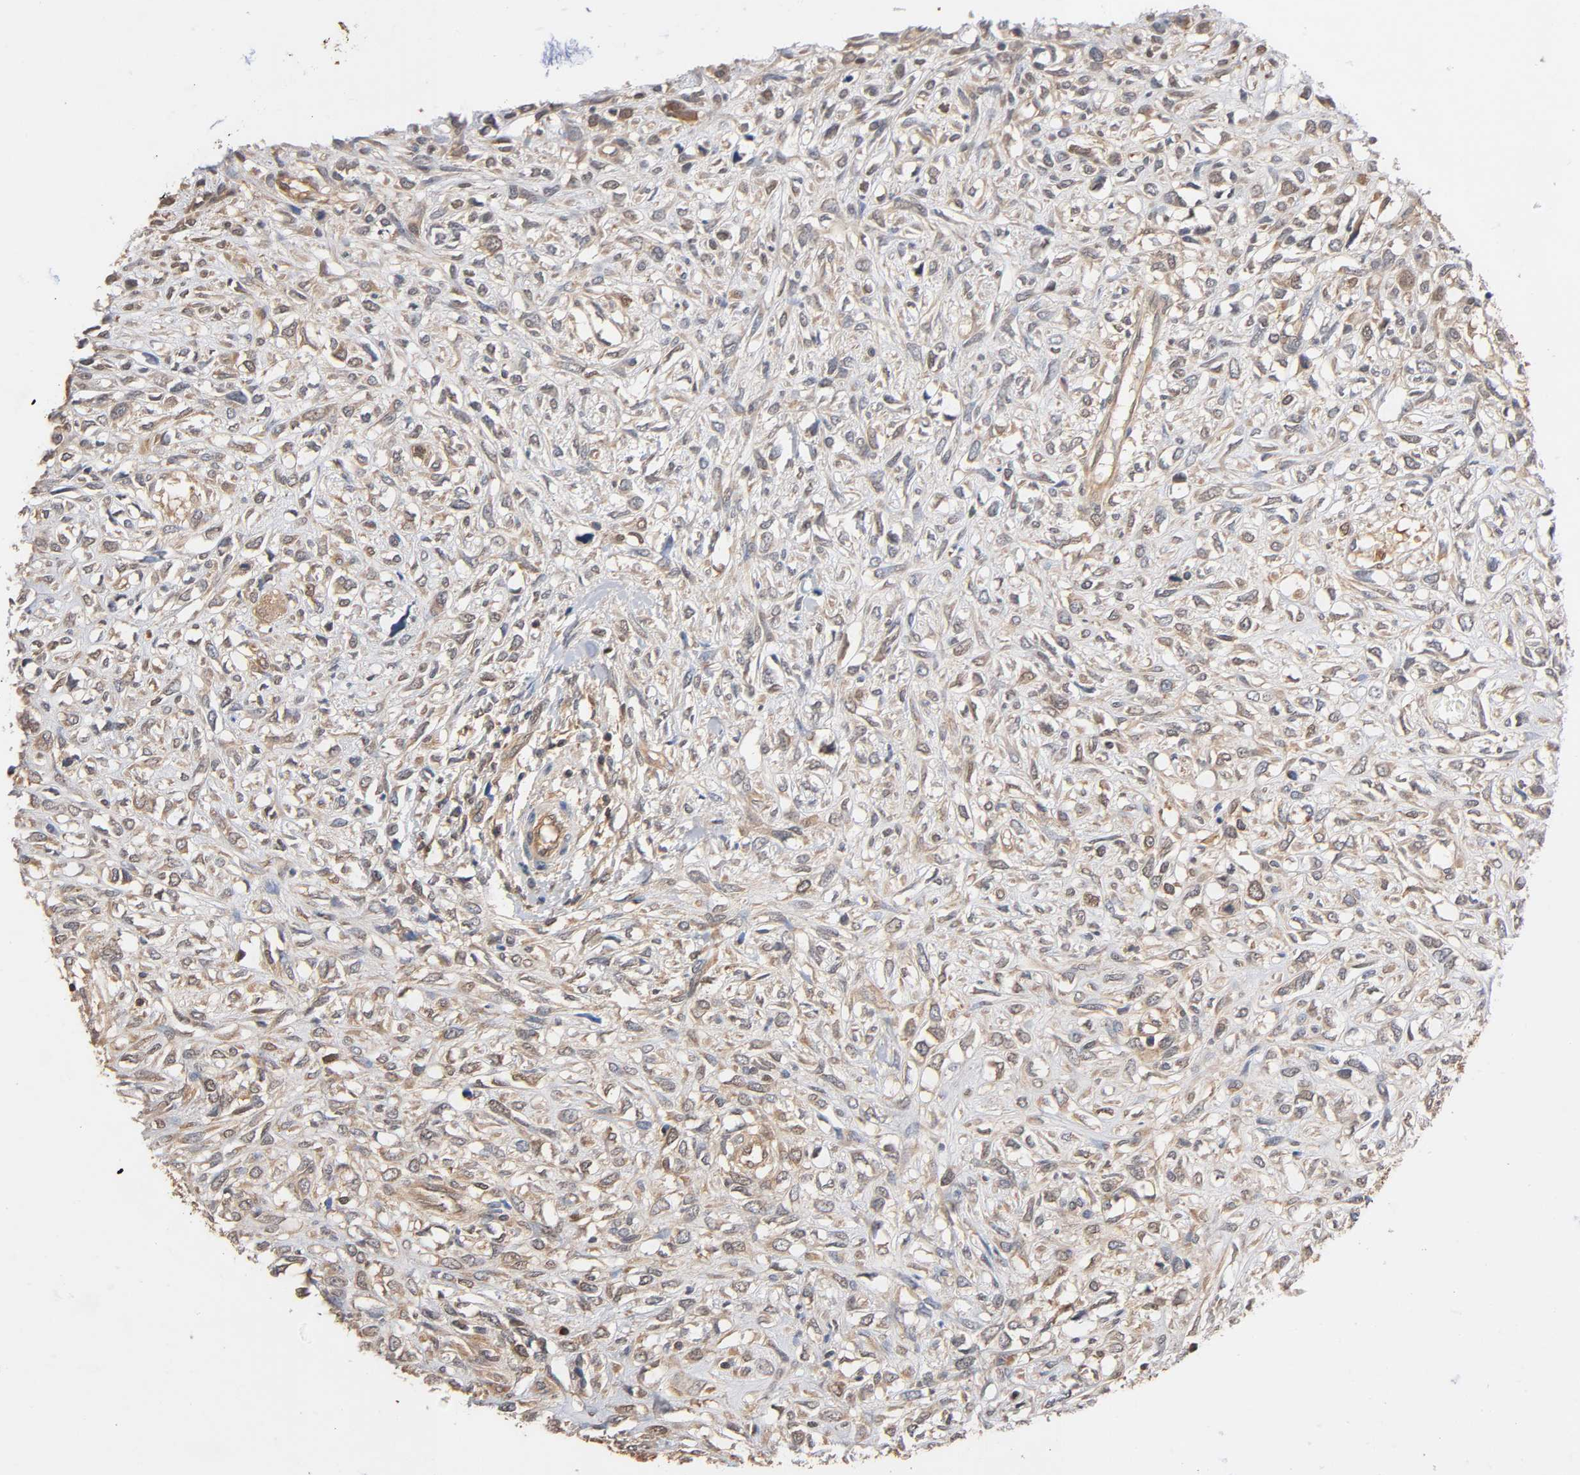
{"staining": {"intensity": "weak", "quantity": ">75%", "location": "cytoplasmic/membranous"}, "tissue": "head and neck cancer", "cell_type": "Tumor cells", "image_type": "cancer", "snomed": [{"axis": "morphology", "description": "Necrosis, NOS"}, {"axis": "morphology", "description": "Neoplasm, malignant, NOS"}, {"axis": "topography", "description": "Salivary gland"}, {"axis": "topography", "description": "Head-Neck"}], "caption": "Tumor cells display low levels of weak cytoplasmic/membranous positivity in about >75% of cells in malignant neoplasm (head and neck). The protein is shown in brown color, while the nuclei are stained blue.", "gene": "ALDOA", "patient": {"sex": "male", "age": 43}}